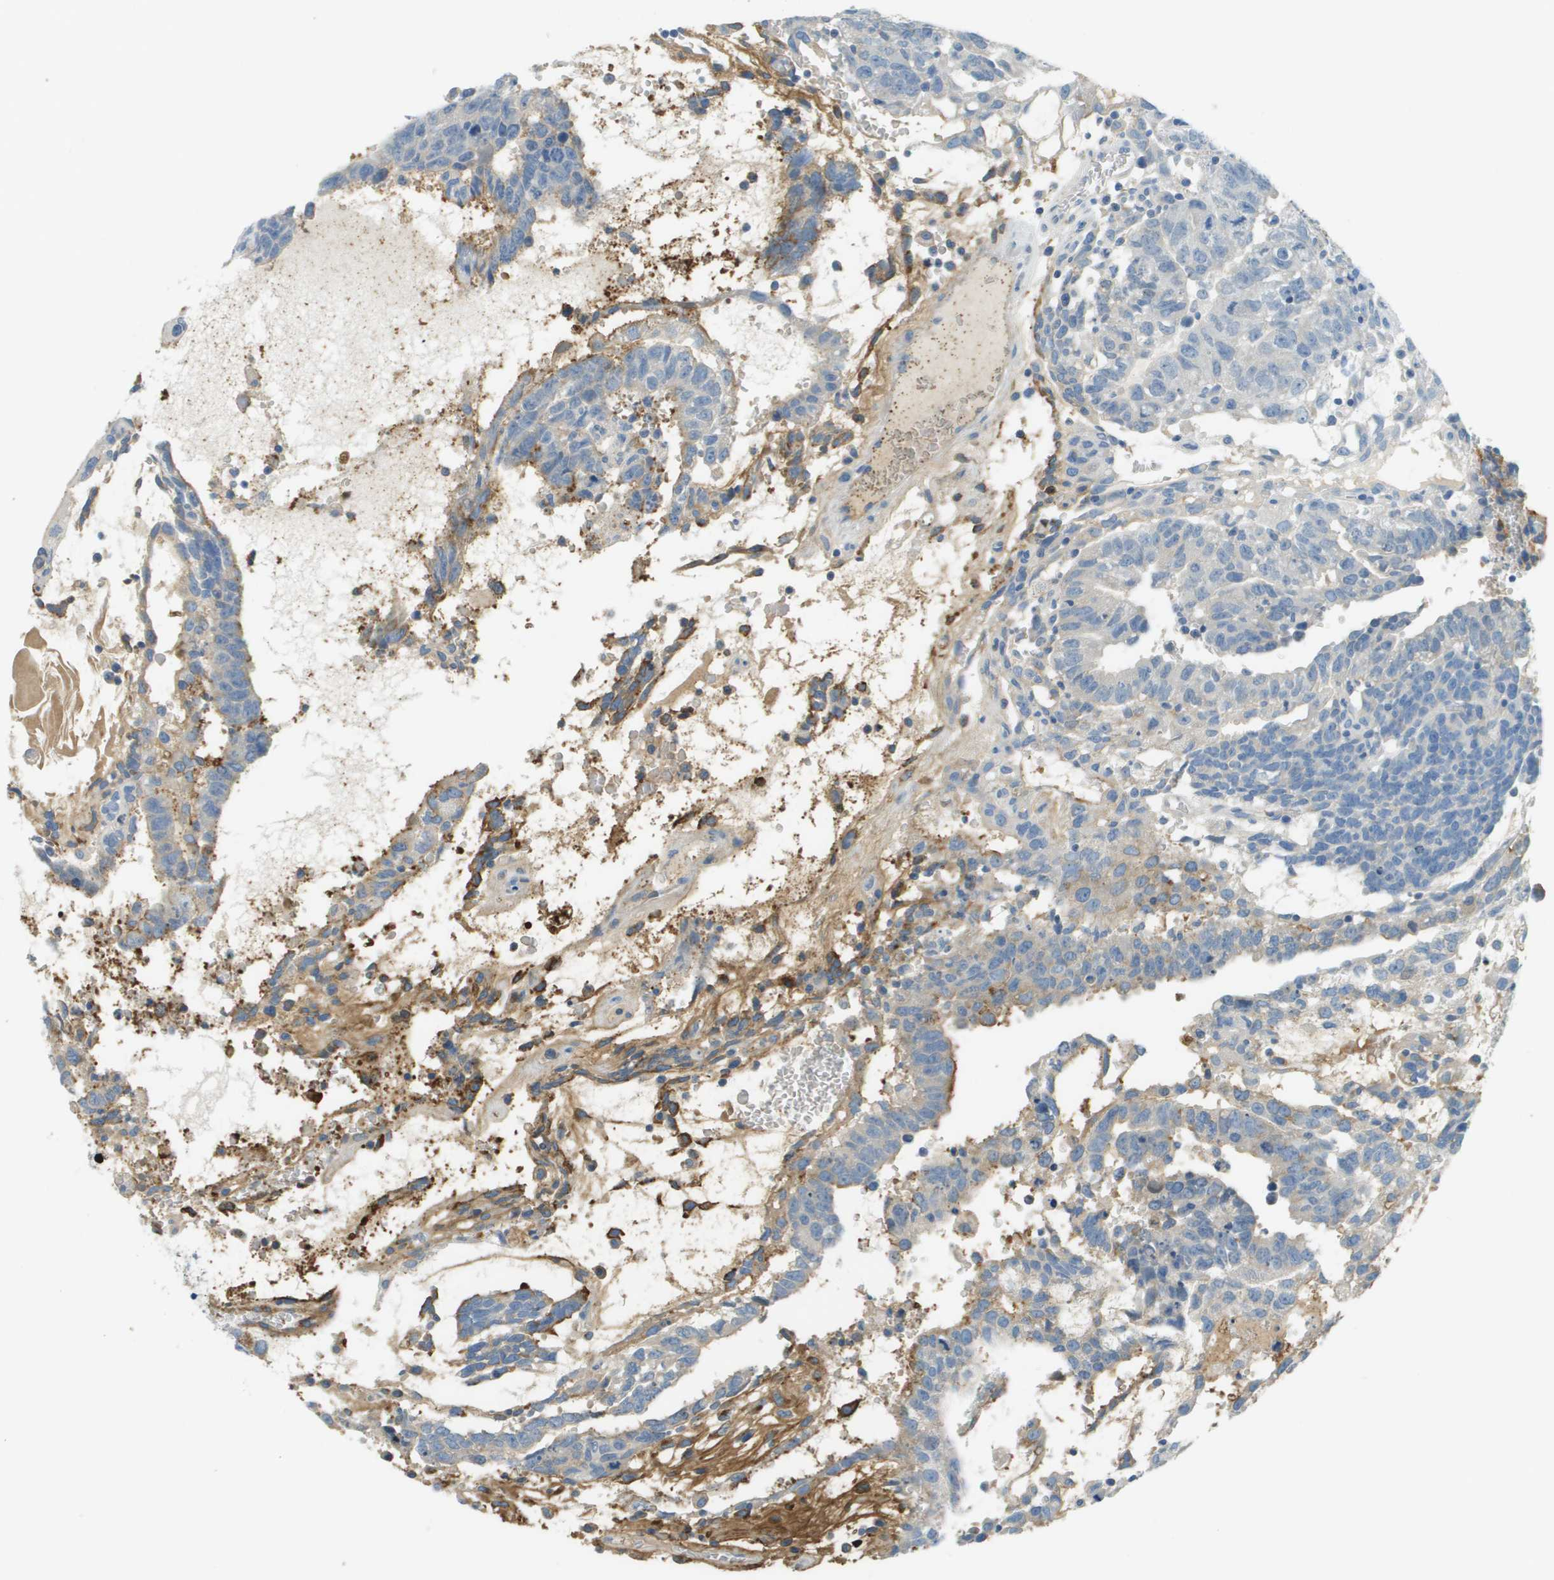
{"staining": {"intensity": "weak", "quantity": "<25%", "location": "cytoplasmic/membranous"}, "tissue": "testis cancer", "cell_type": "Tumor cells", "image_type": "cancer", "snomed": [{"axis": "morphology", "description": "Seminoma, NOS"}, {"axis": "morphology", "description": "Carcinoma, Embryonal, NOS"}, {"axis": "topography", "description": "Testis"}], "caption": "This is an IHC micrograph of testis seminoma. There is no expression in tumor cells.", "gene": "DCN", "patient": {"sex": "male", "age": 52}}